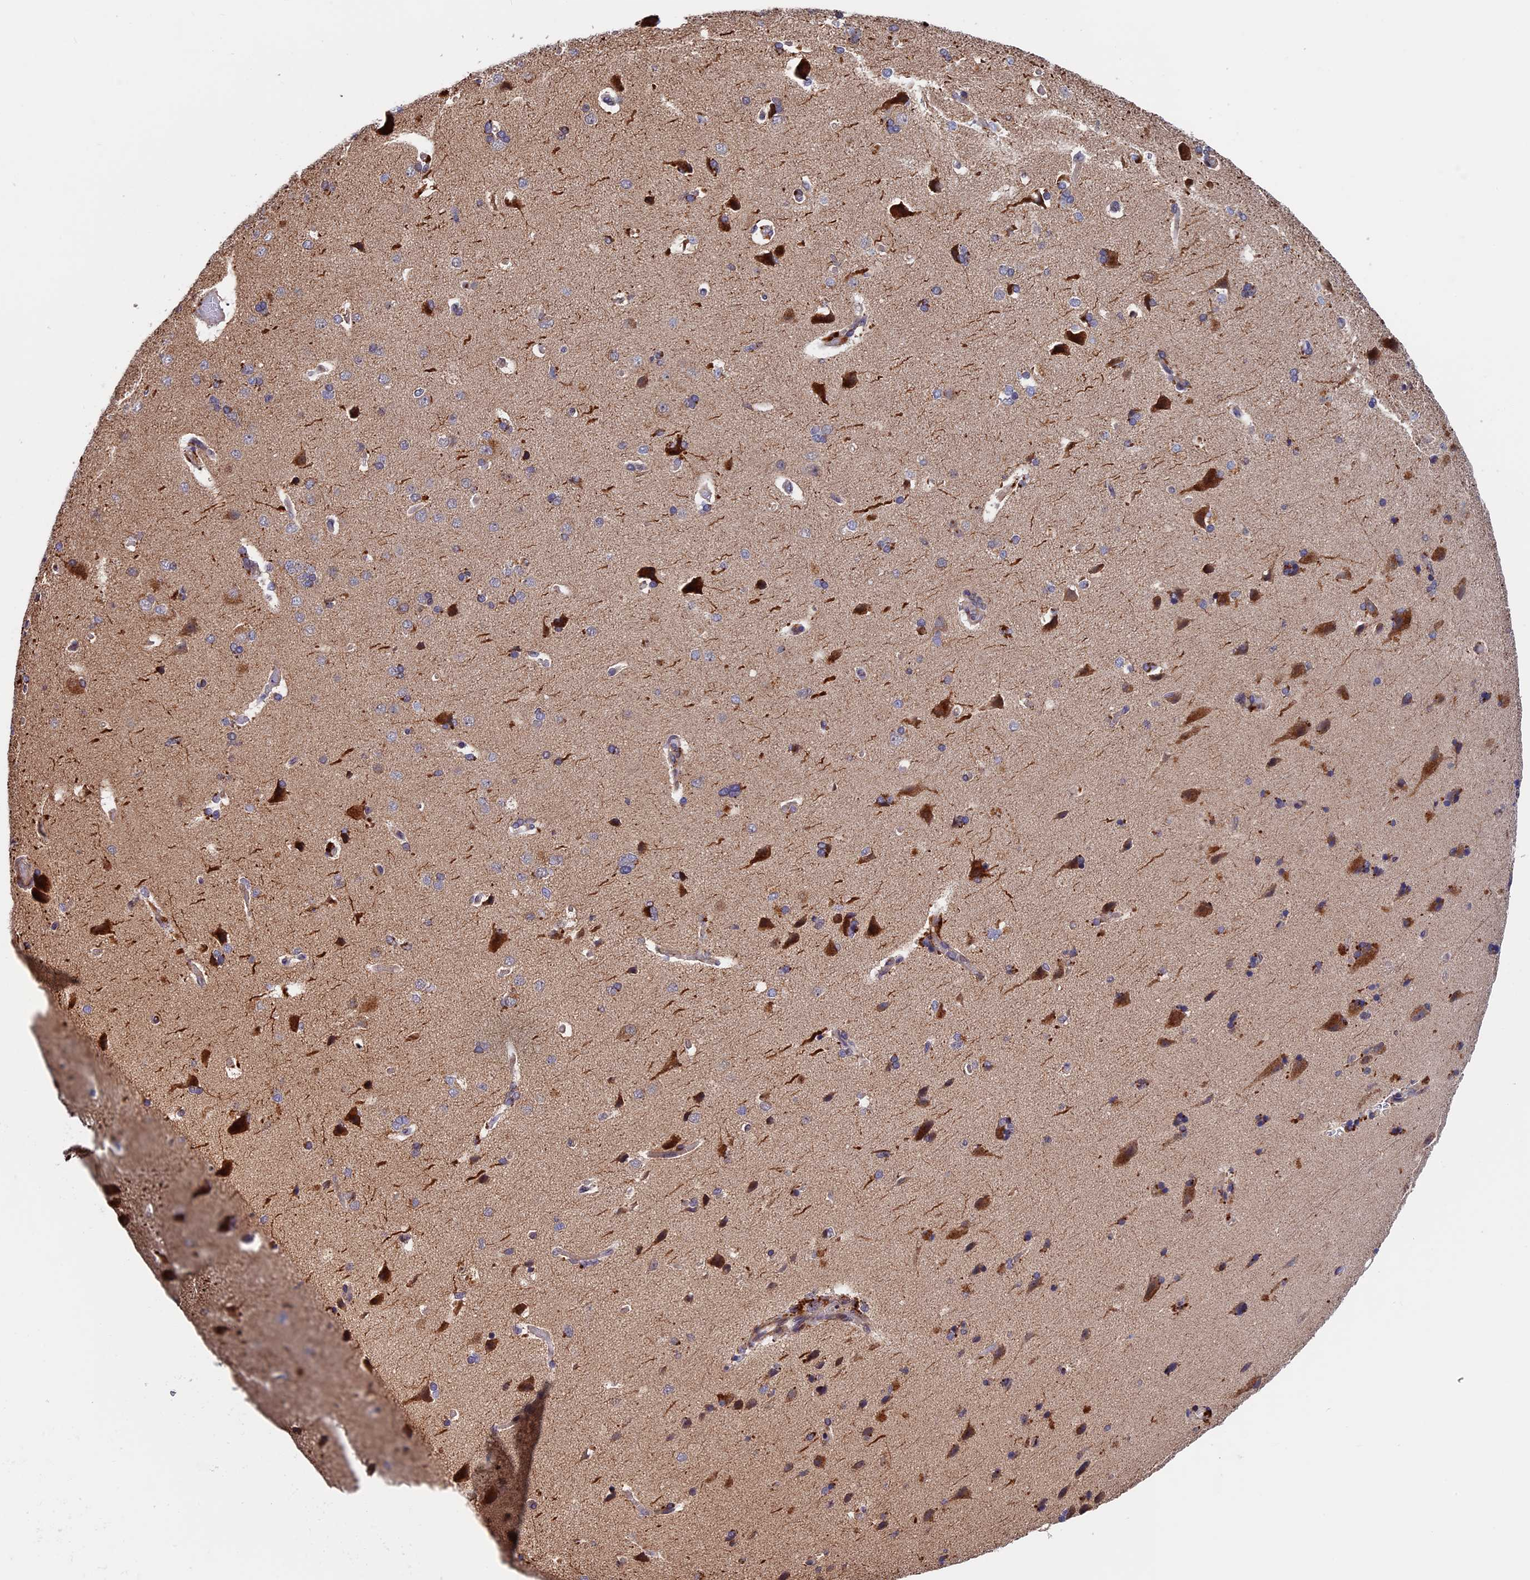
{"staining": {"intensity": "weak", "quantity": "25%-75%", "location": "cytoplasmic/membranous"}, "tissue": "cerebral cortex", "cell_type": "Endothelial cells", "image_type": "normal", "snomed": [{"axis": "morphology", "description": "Normal tissue, NOS"}, {"axis": "topography", "description": "Cerebral cortex"}], "caption": "Immunohistochemical staining of normal cerebral cortex displays low levels of weak cytoplasmic/membranous positivity in approximately 25%-75% of endothelial cells. Nuclei are stained in blue.", "gene": "RNF17", "patient": {"sex": "male", "age": 62}}